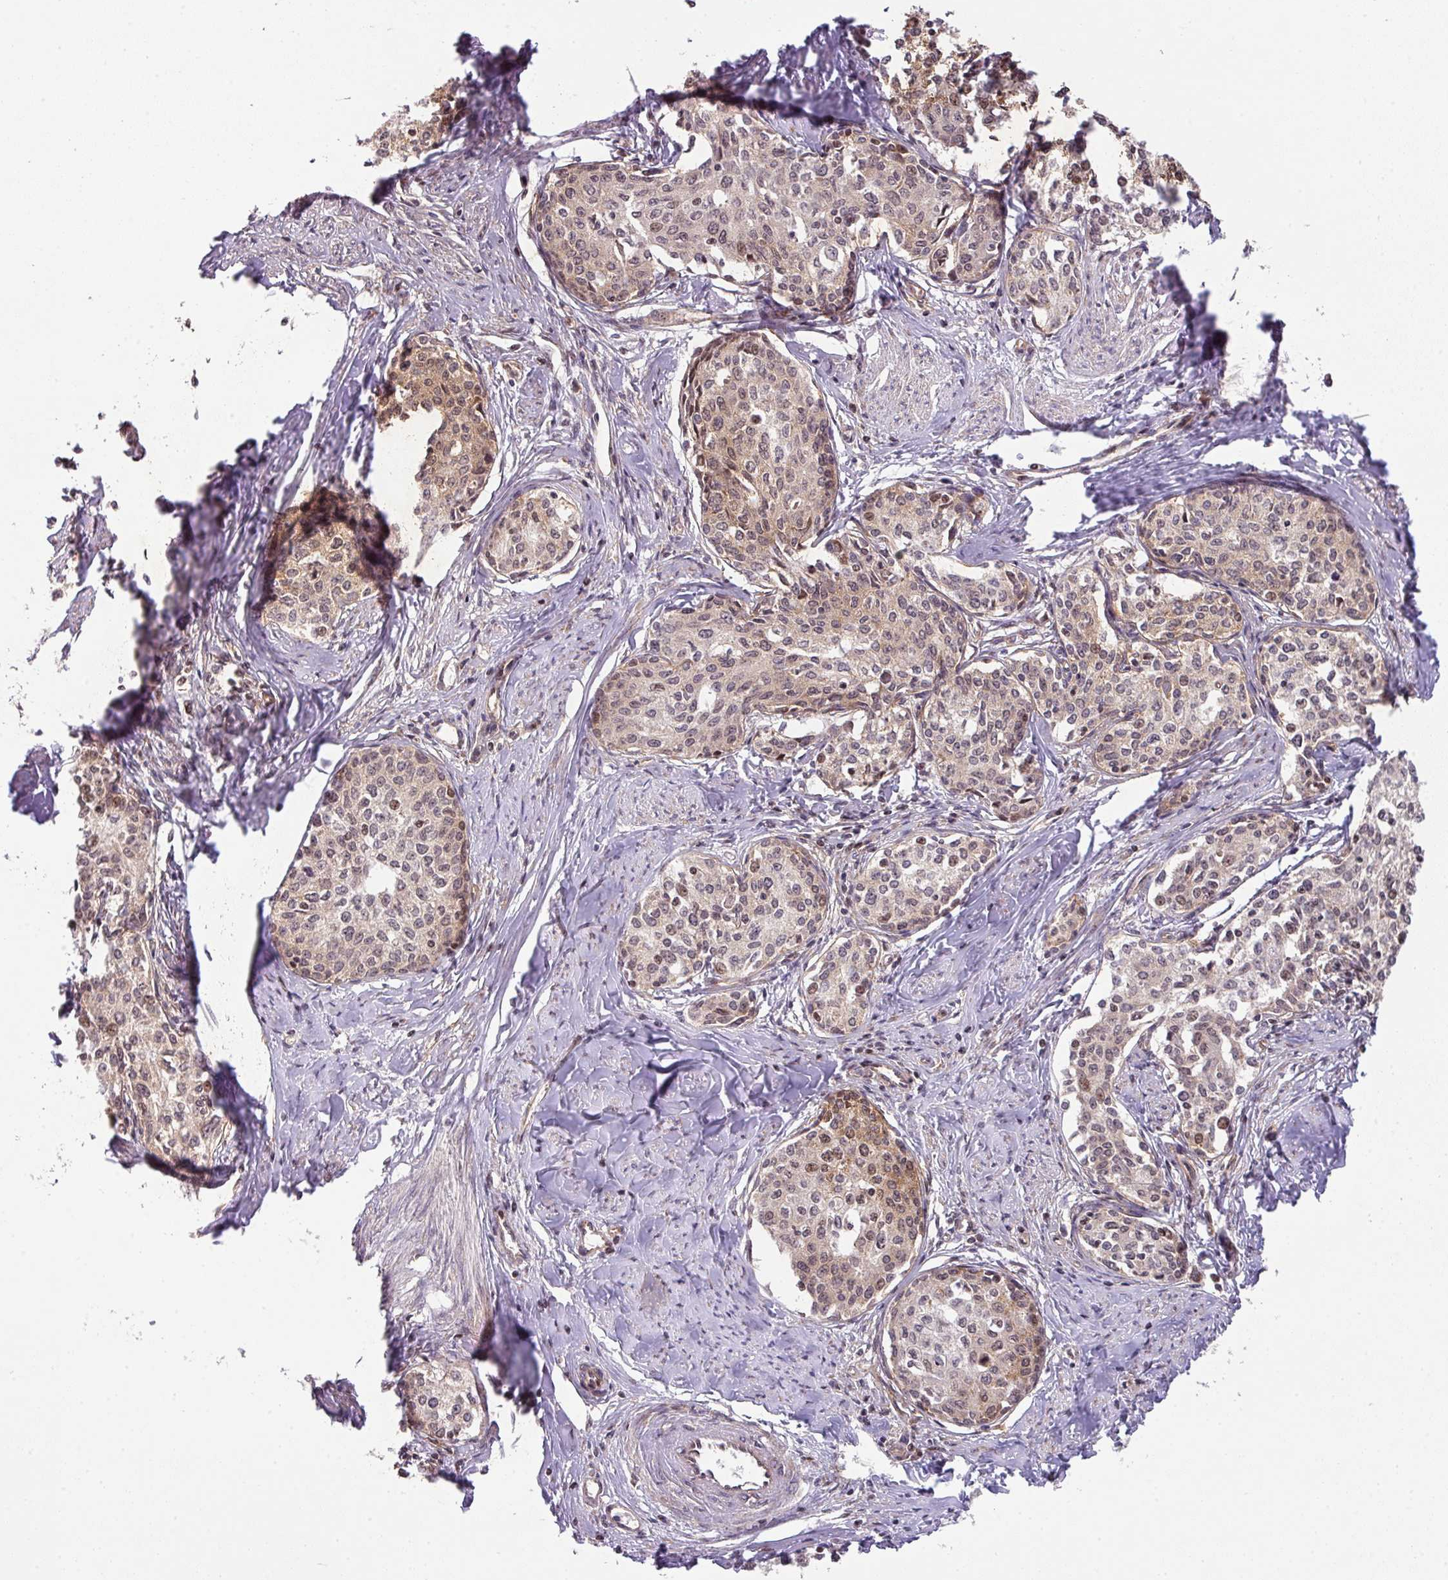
{"staining": {"intensity": "moderate", "quantity": ">75%", "location": "cytoplasmic/membranous,nuclear"}, "tissue": "cervical cancer", "cell_type": "Tumor cells", "image_type": "cancer", "snomed": [{"axis": "morphology", "description": "Squamous cell carcinoma, NOS"}, {"axis": "morphology", "description": "Adenocarcinoma, NOS"}, {"axis": "topography", "description": "Cervix"}], "caption": "Immunohistochemistry micrograph of neoplastic tissue: human cervical cancer (adenocarcinoma) stained using IHC reveals medium levels of moderate protein expression localized specifically in the cytoplasmic/membranous and nuclear of tumor cells, appearing as a cytoplasmic/membranous and nuclear brown color.", "gene": "PLK1", "patient": {"sex": "female", "age": 52}}